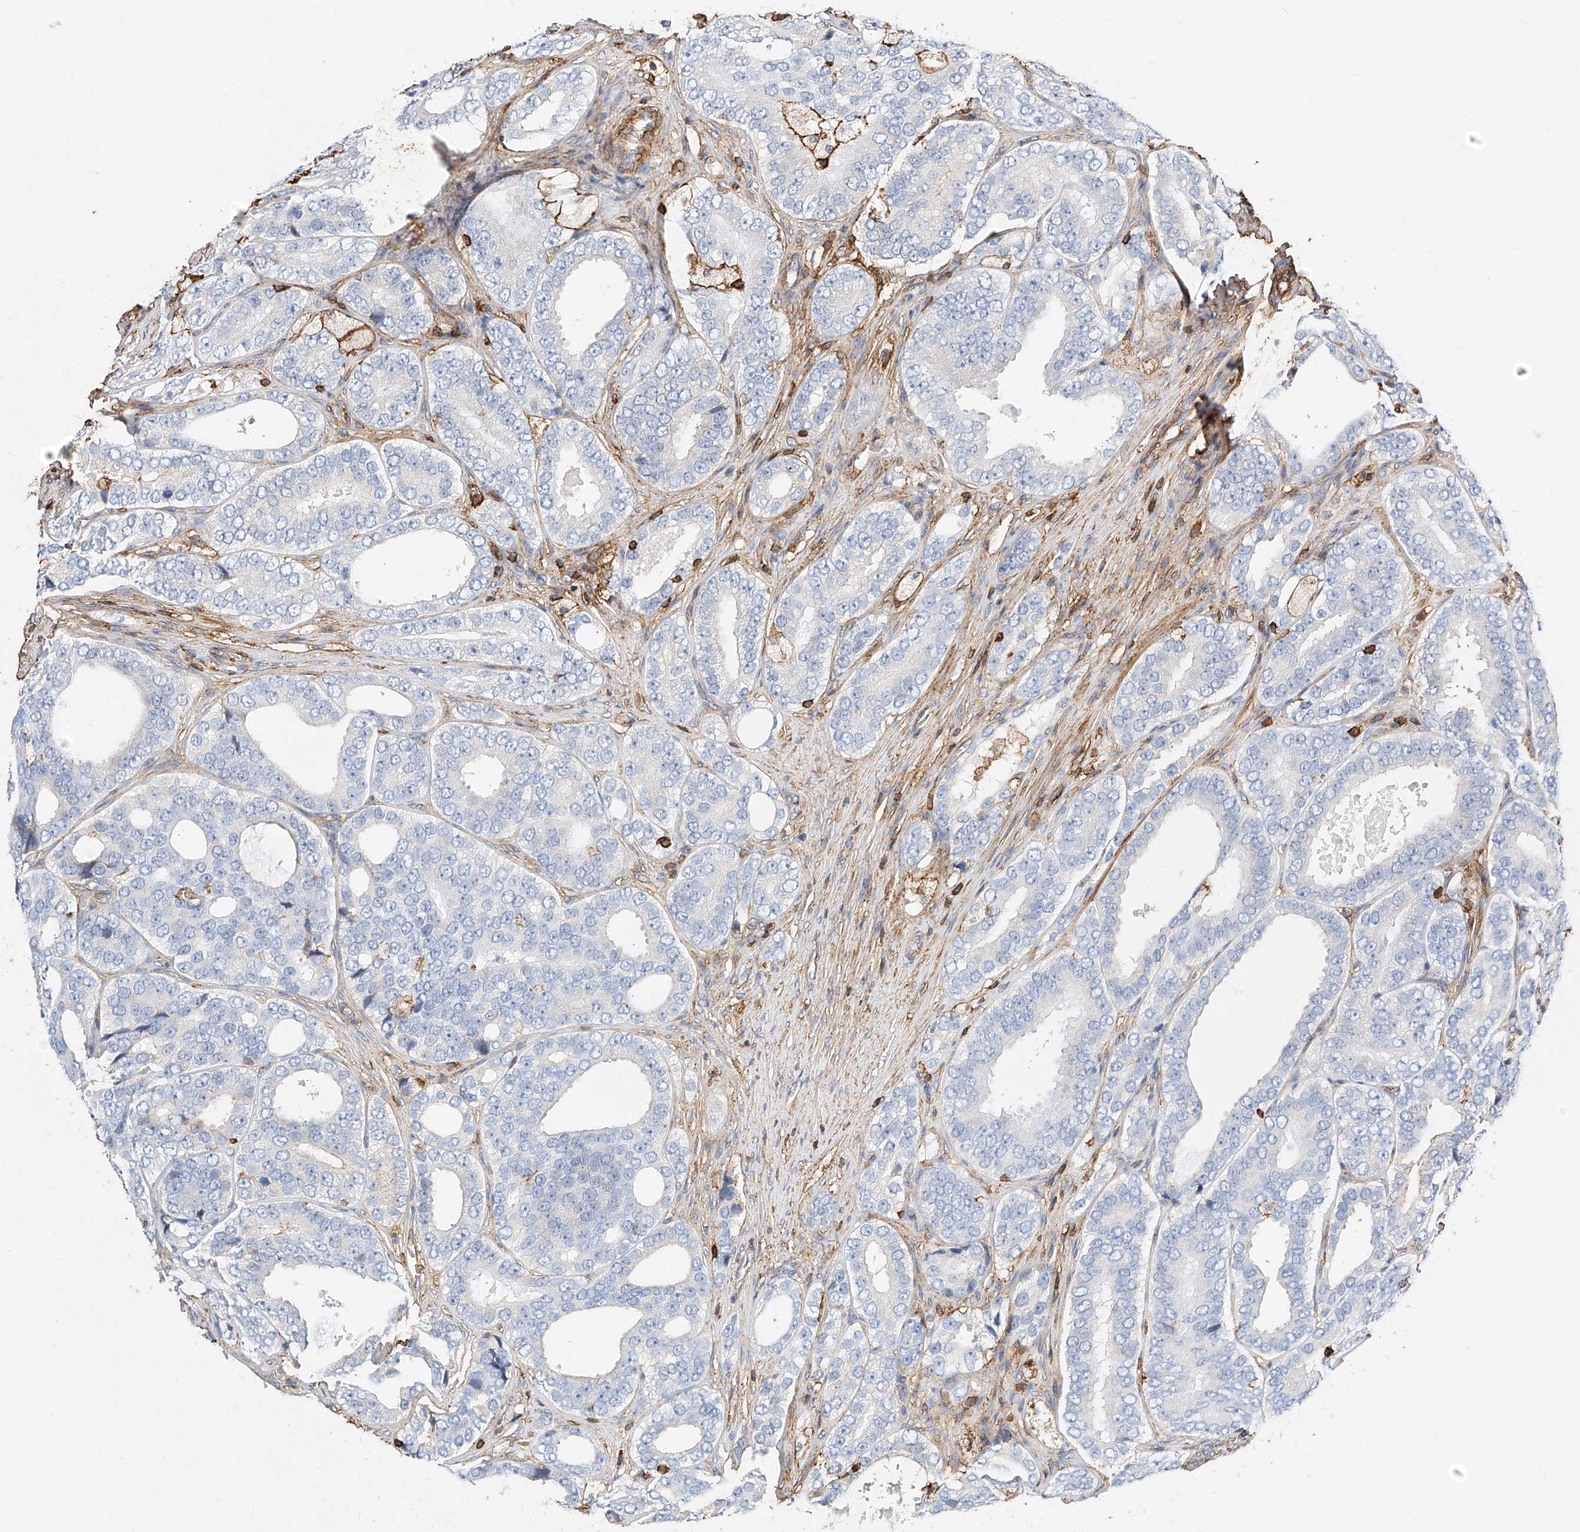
{"staining": {"intensity": "negative", "quantity": "none", "location": "none"}, "tissue": "prostate cancer", "cell_type": "Tumor cells", "image_type": "cancer", "snomed": [{"axis": "morphology", "description": "Adenocarcinoma, High grade"}, {"axis": "topography", "description": "Prostate"}], "caption": "Tumor cells are negative for protein expression in human prostate adenocarcinoma (high-grade).", "gene": "WFS1", "patient": {"sex": "male", "age": 56}}